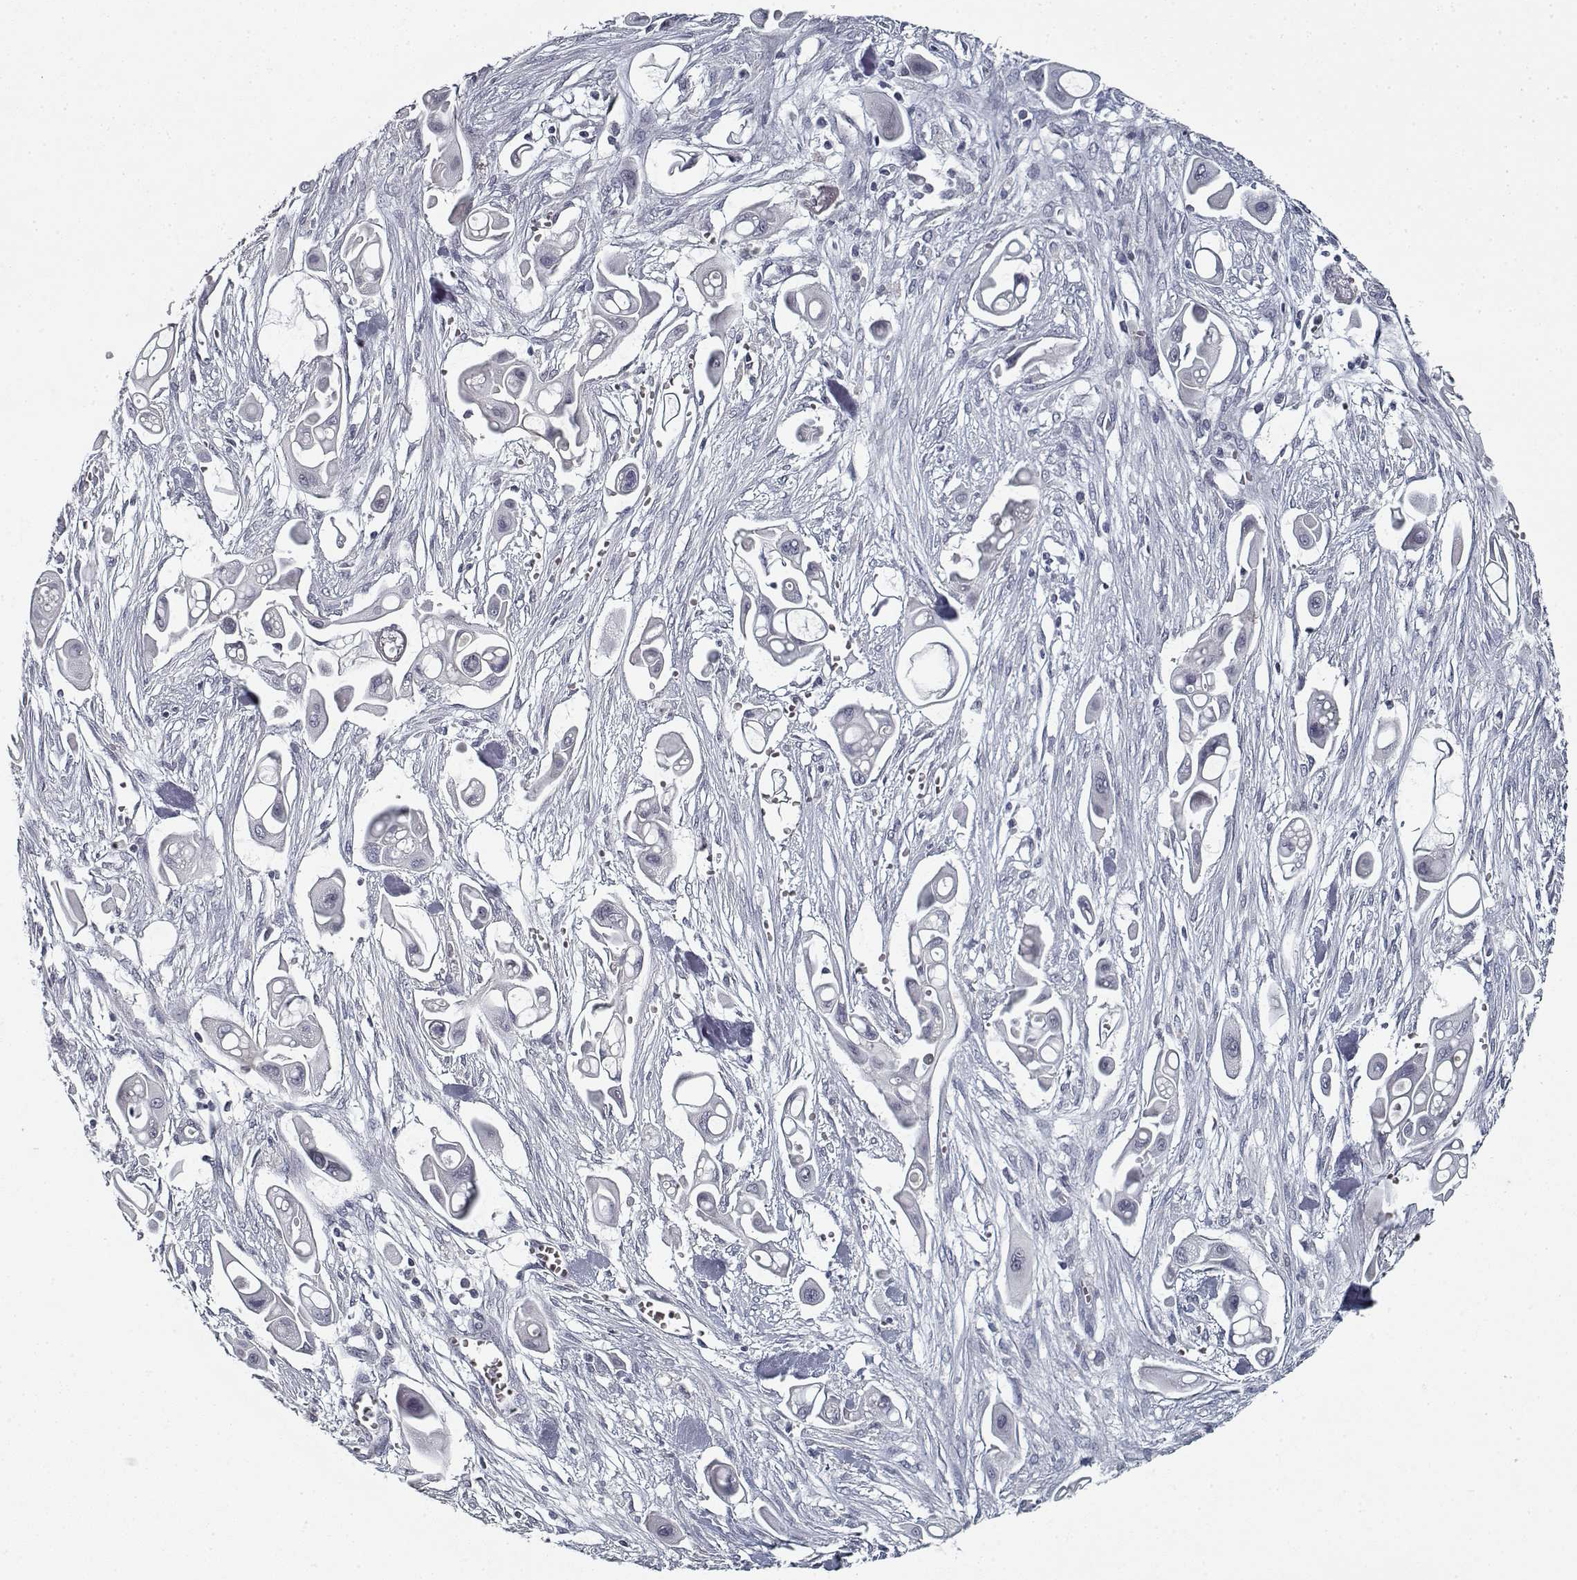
{"staining": {"intensity": "negative", "quantity": "none", "location": "none"}, "tissue": "pancreatic cancer", "cell_type": "Tumor cells", "image_type": "cancer", "snomed": [{"axis": "morphology", "description": "Adenocarcinoma, NOS"}, {"axis": "topography", "description": "Pancreas"}], "caption": "A high-resolution micrograph shows immunohistochemistry (IHC) staining of pancreatic cancer (adenocarcinoma), which demonstrates no significant expression in tumor cells. The staining was performed using DAB (3,3'-diaminobenzidine) to visualize the protein expression in brown, while the nuclei were stained in blue with hematoxylin (Magnification: 20x).", "gene": "GAD2", "patient": {"sex": "male", "age": 50}}